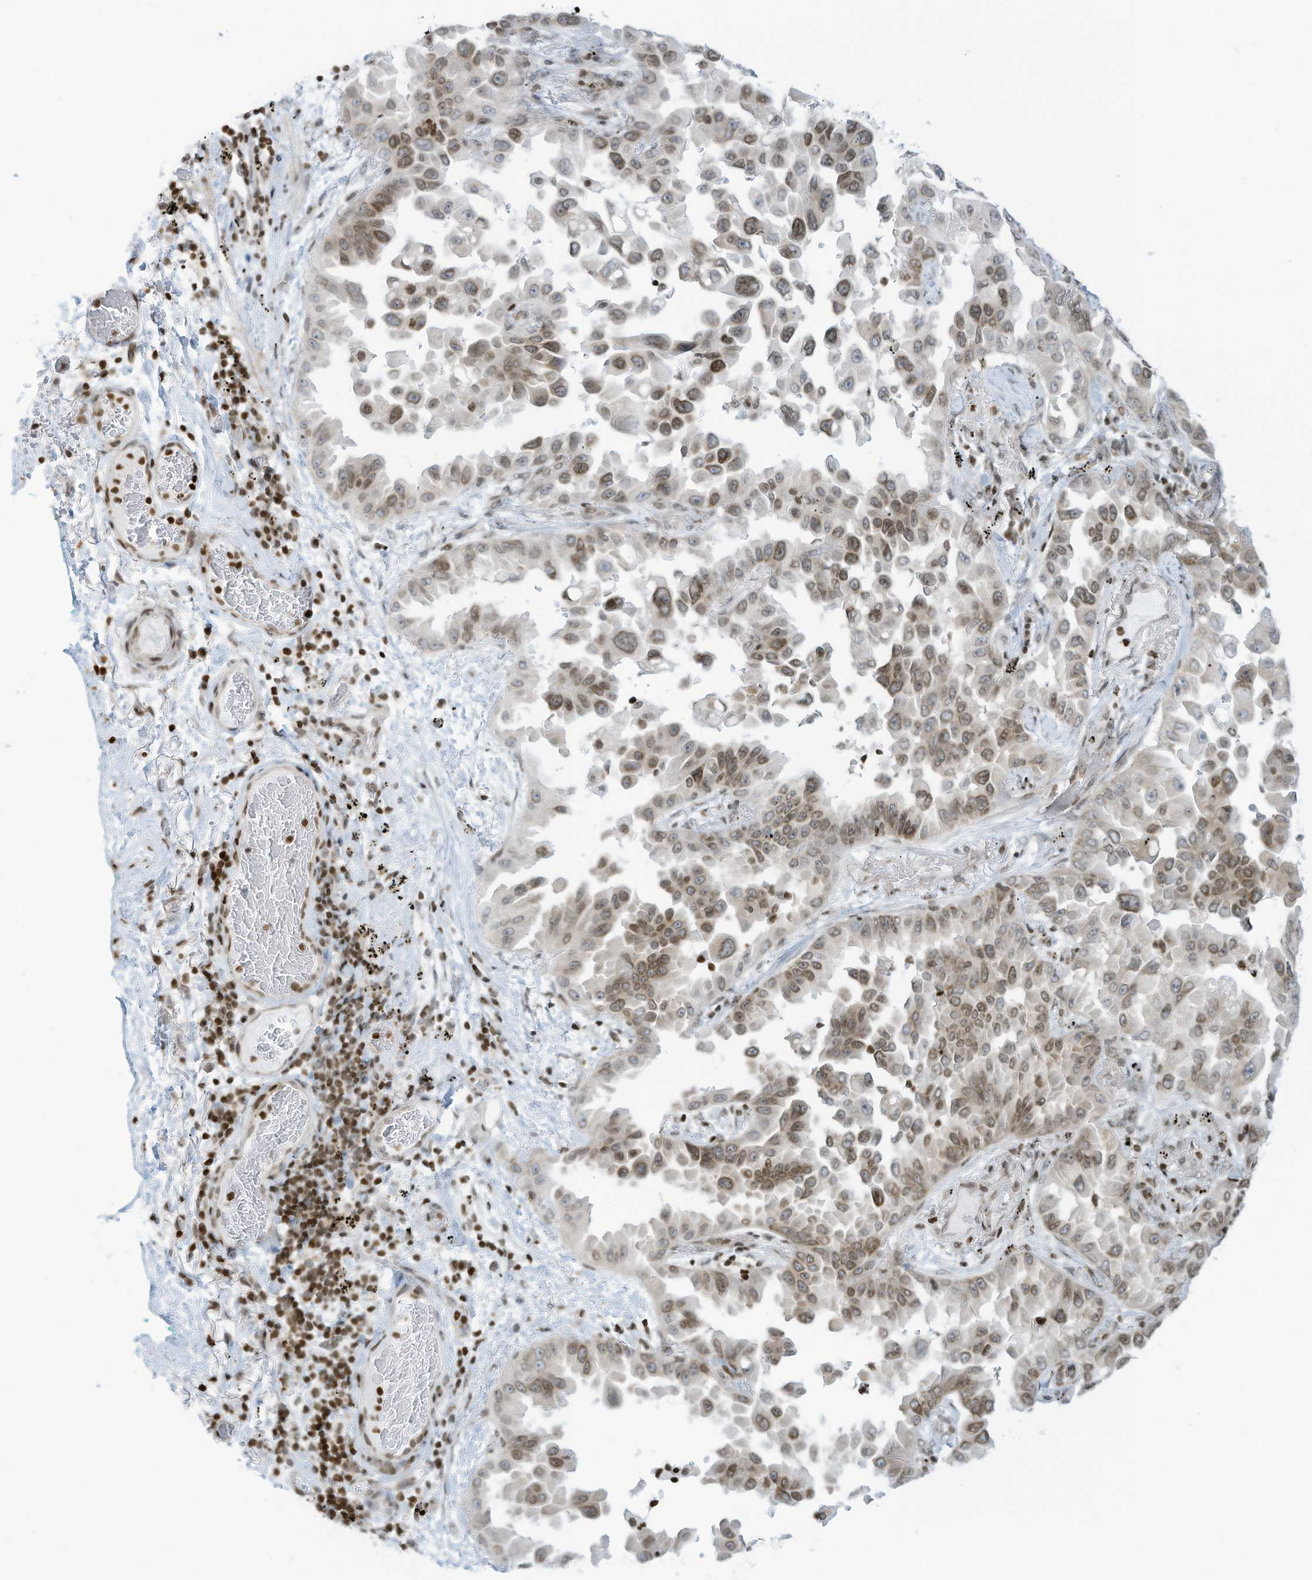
{"staining": {"intensity": "moderate", "quantity": "25%-75%", "location": "nuclear"}, "tissue": "lung cancer", "cell_type": "Tumor cells", "image_type": "cancer", "snomed": [{"axis": "morphology", "description": "Adenocarcinoma, NOS"}, {"axis": "topography", "description": "Lung"}], "caption": "An image showing moderate nuclear expression in about 25%-75% of tumor cells in lung cancer (adenocarcinoma), as visualized by brown immunohistochemical staining.", "gene": "ADI1", "patient": {"sex": "female", "age": 67}}